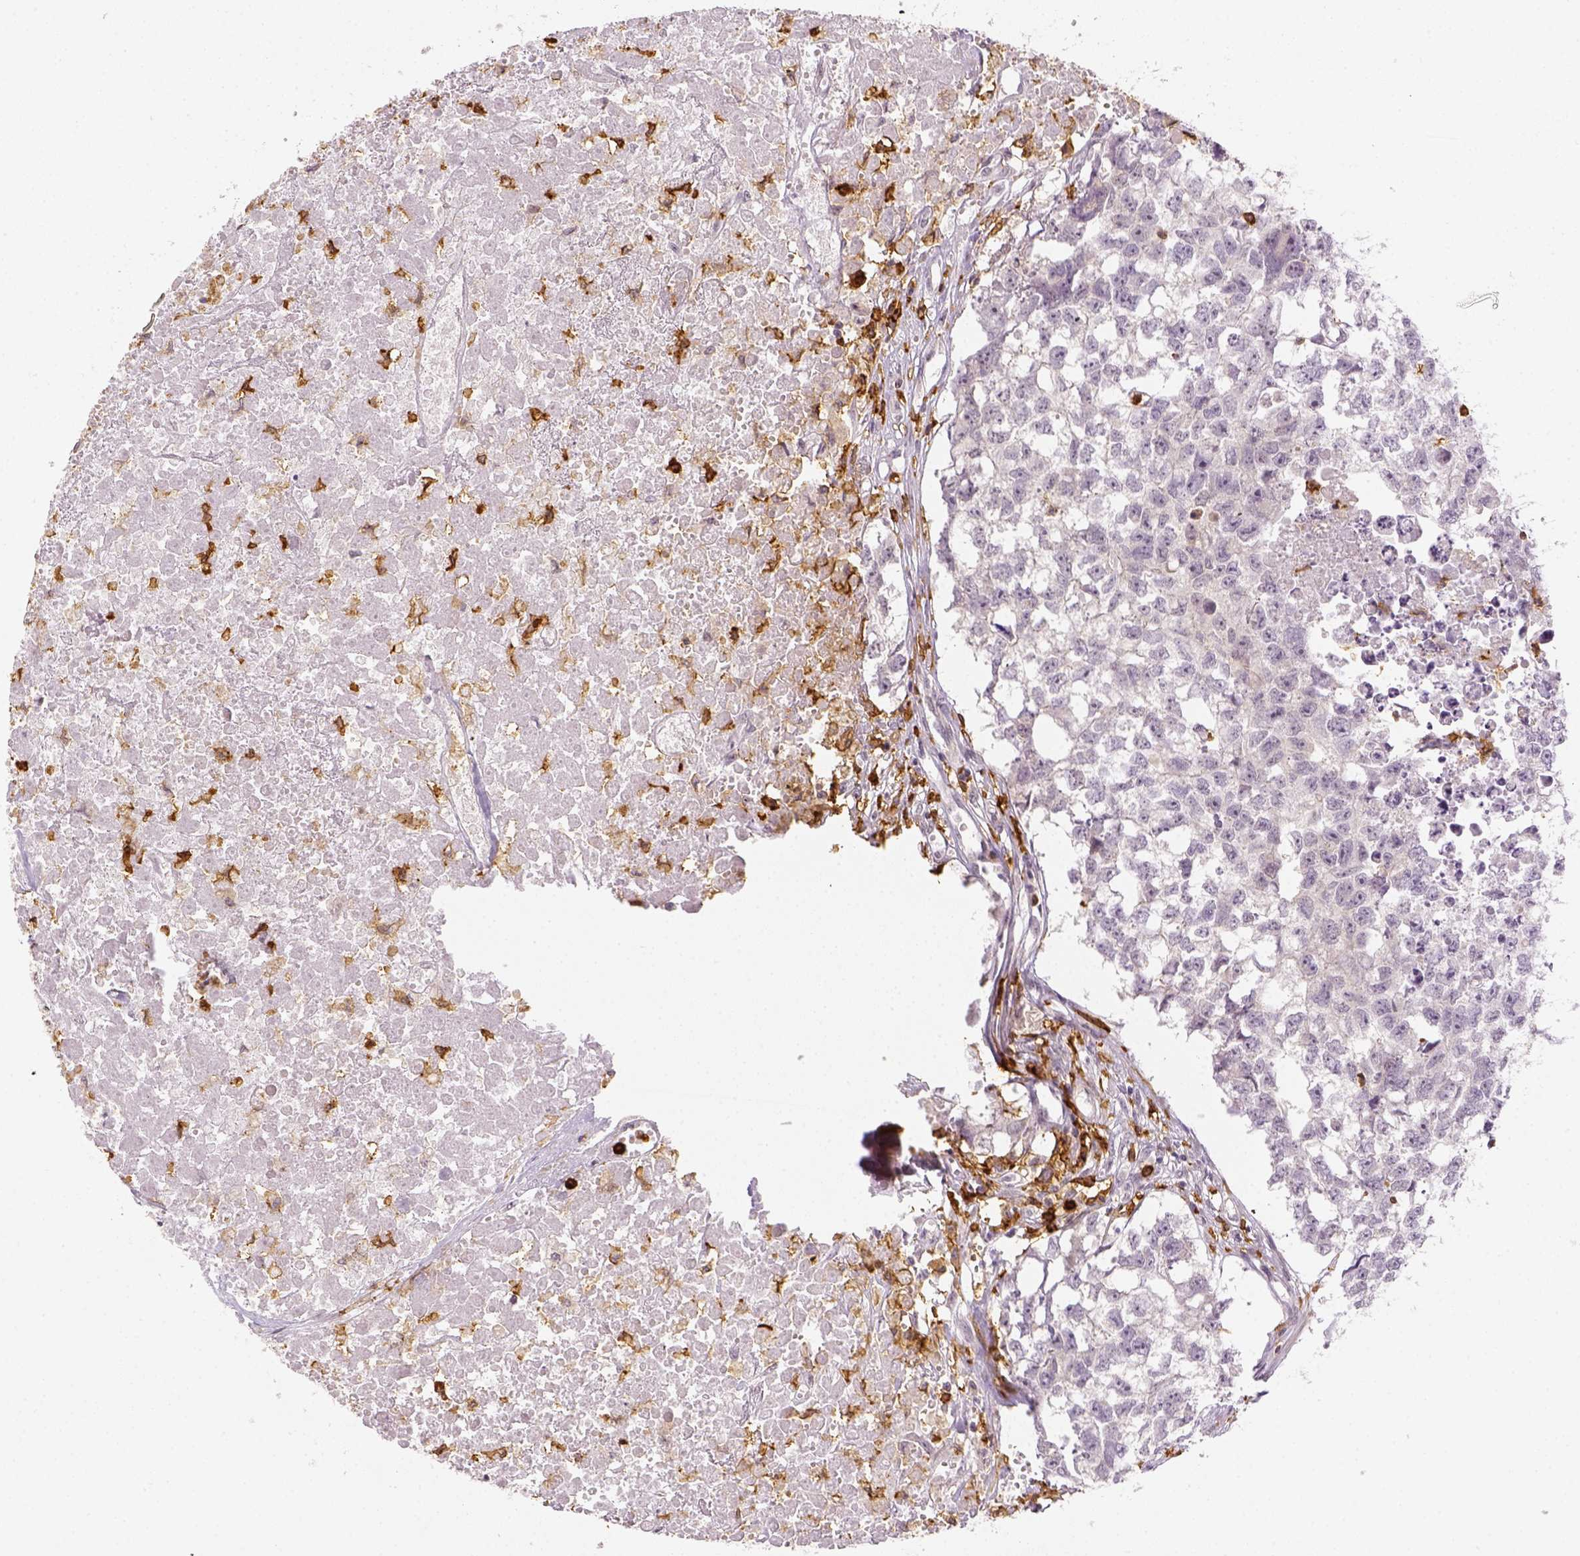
{"staining": {"intensity": "negative", "quantity": "none", "location": "none"}, "tissue": "testis cancer", "cell_type": "Tumor cells", "image_type": "cancer", "snomed": [{"axis": "morphology", "description": "Carcinoma, Embryonal, NOS"}, {"axis": "morphology", "description": "Teratoma, malignant, NOS"}, {"axis": "topography", "description": "Testis"}], "caption": "Tumor cells are negative for brown protein staining in testis cancer (embryonal carcinoma).", "gene": "CD14", "patient": {"sex": "male", "age": 44}}